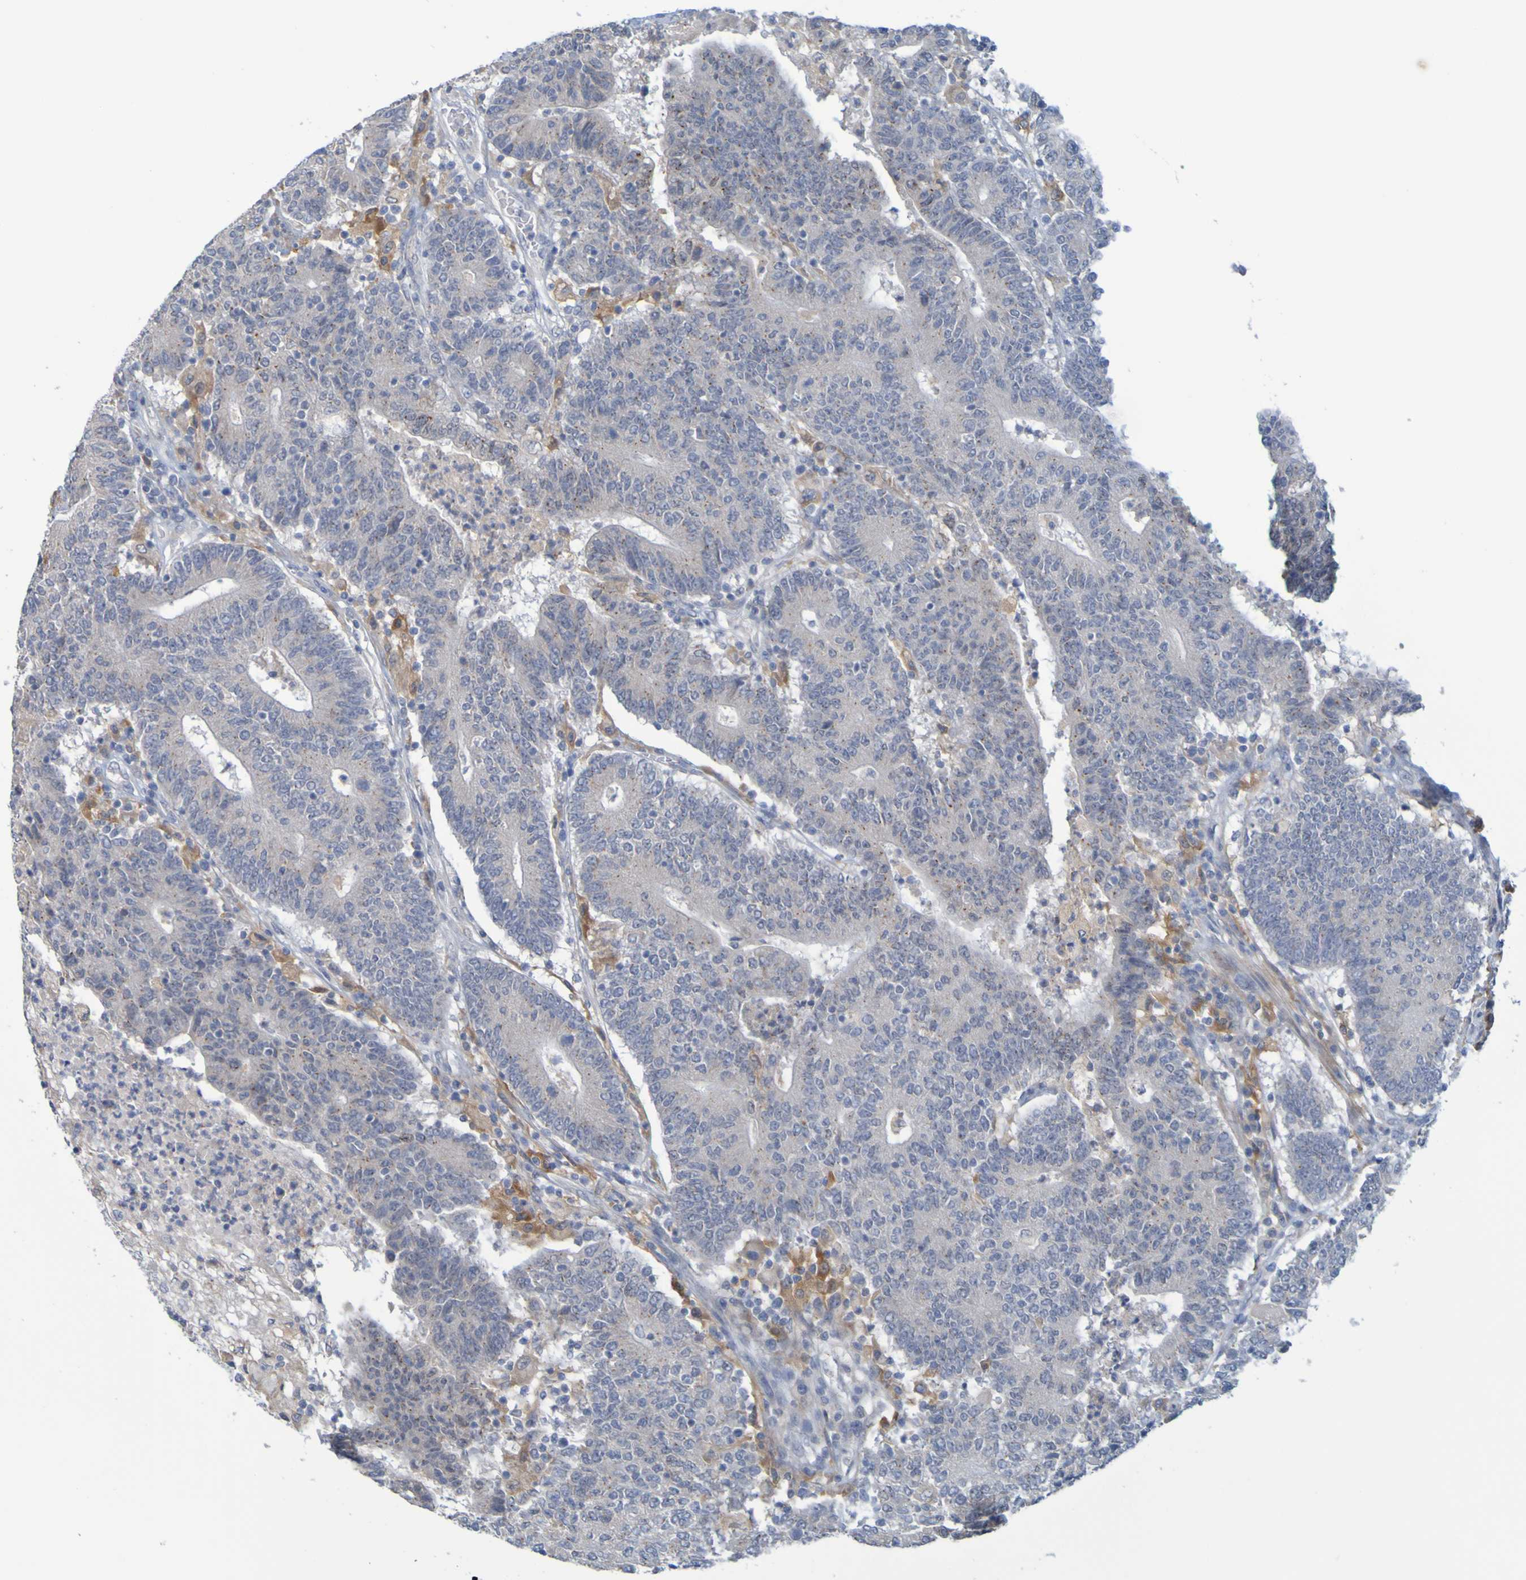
{"staining": {"intensity": "negative", "quantity": "none", "location": "none"}, "tissue": "colorectal cancer", "cell_type": "Tumor cells", "image_type": "cancer", "snomed": [{"axis": "morphology", "description": "Normal tissue, NOS"}, {"axis": "morphology", "description": "Adenocarcinoma, NOS"}, {"axis": "topography", "description": "Colon"}], "caption": "This is an immunohistochemistry histopathology image of colorectal adenocarcinoma. There is no expression in tumor cells.", "gene": "LILRB5", "patient": {"sex": "female", "age": 75}}